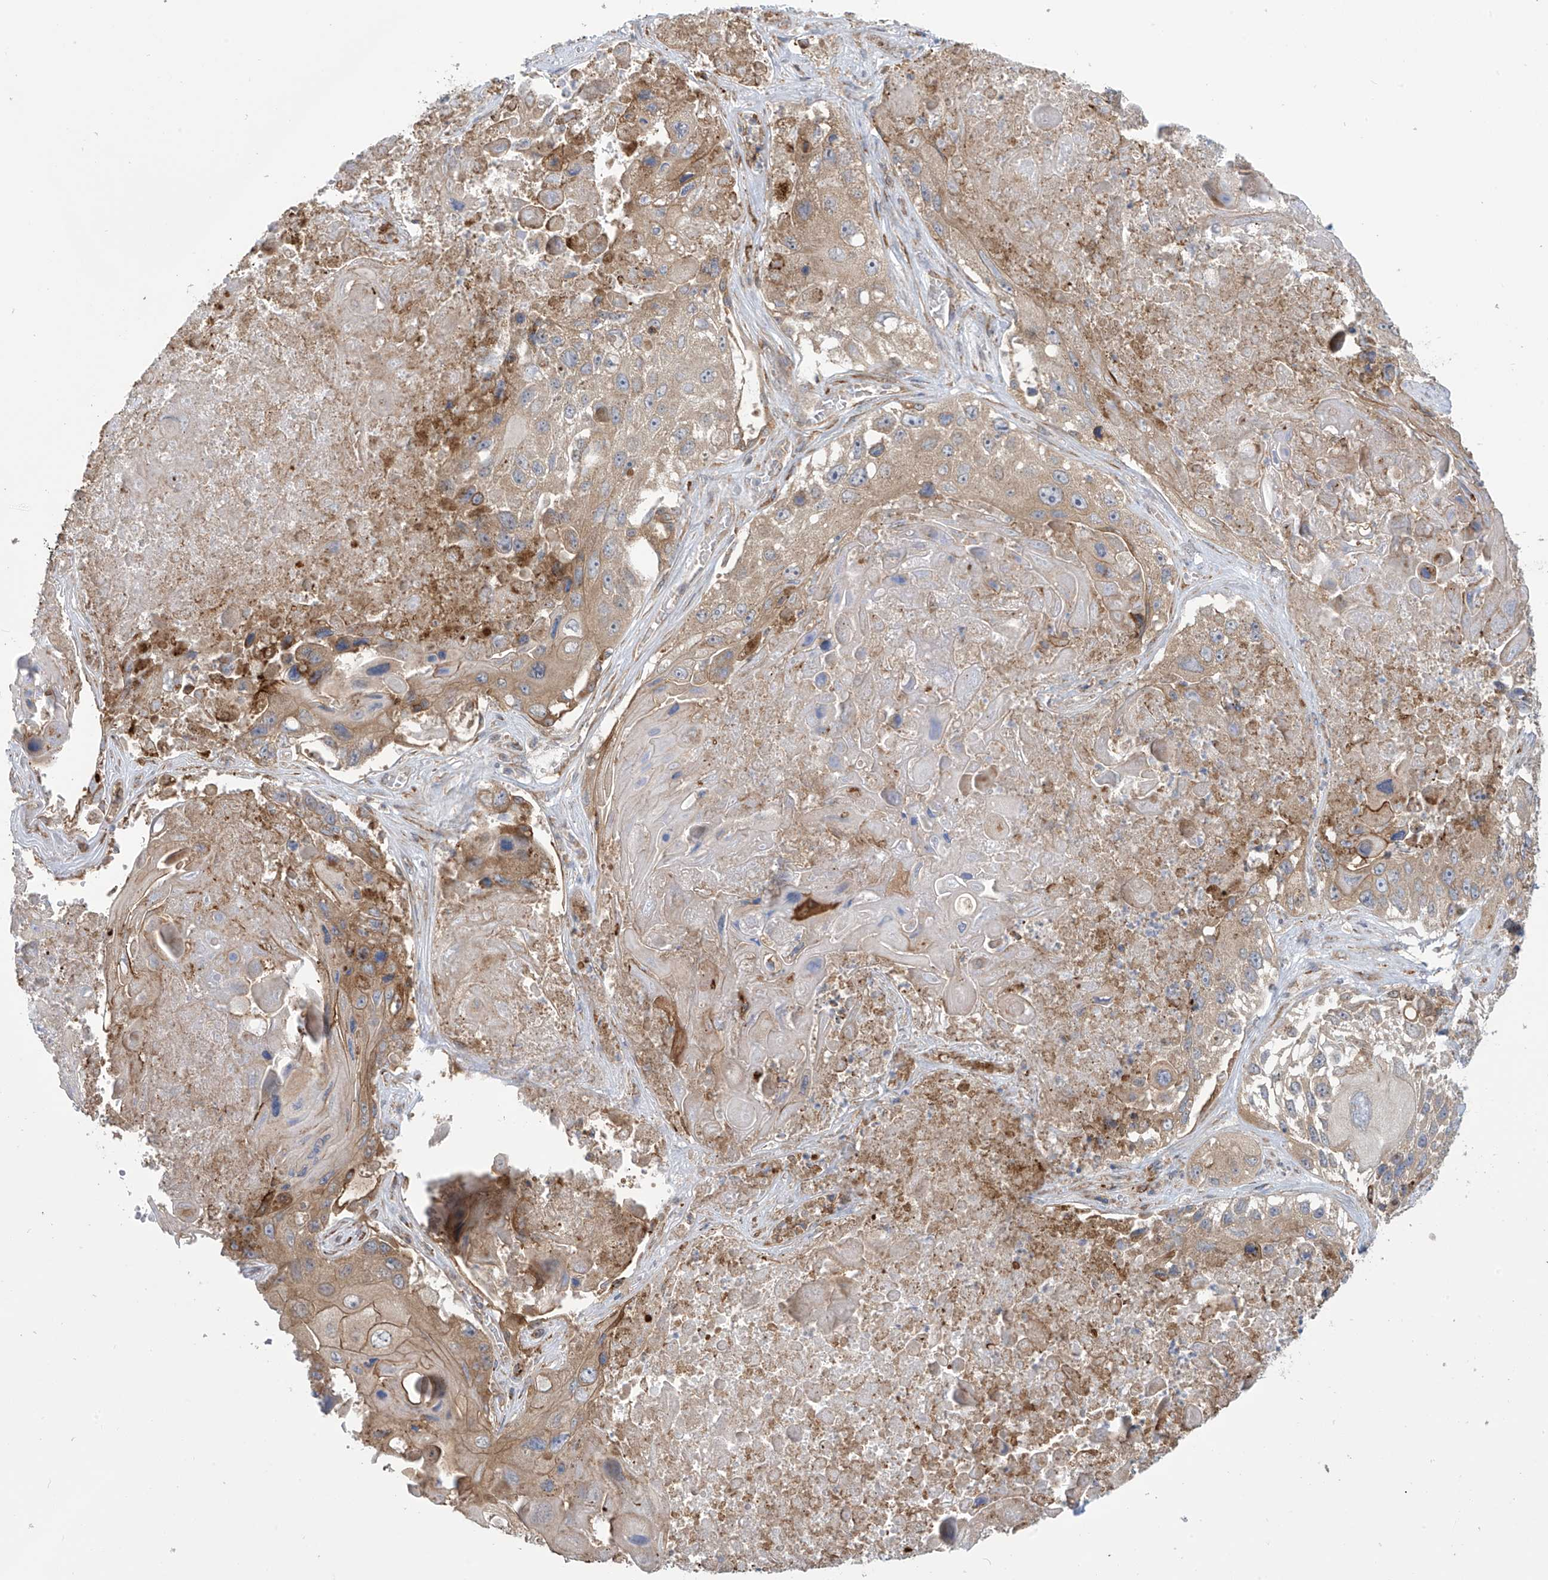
{"staining": {"intensity": "moderate", "quantity": "<25%", "location": "cytoplasmic/membranous"}, "tissue": "lung cancer", "cell_type": "Tumor cells", "image_type": "cancer", "snomed": [{"axis": "morphology", "description": "Squamous cell carcinoma, NOS"}, {"axis": "topography", "description": "Lung"}], "caption": "An image of human lung cancer (squamous cell carcinoma) stained for a protein reveals moderate cytoplasmic/membranous brown staining in tumor cells.", "gene": "KIAA1522", "patient": {"sex": "male", "age": 61}}